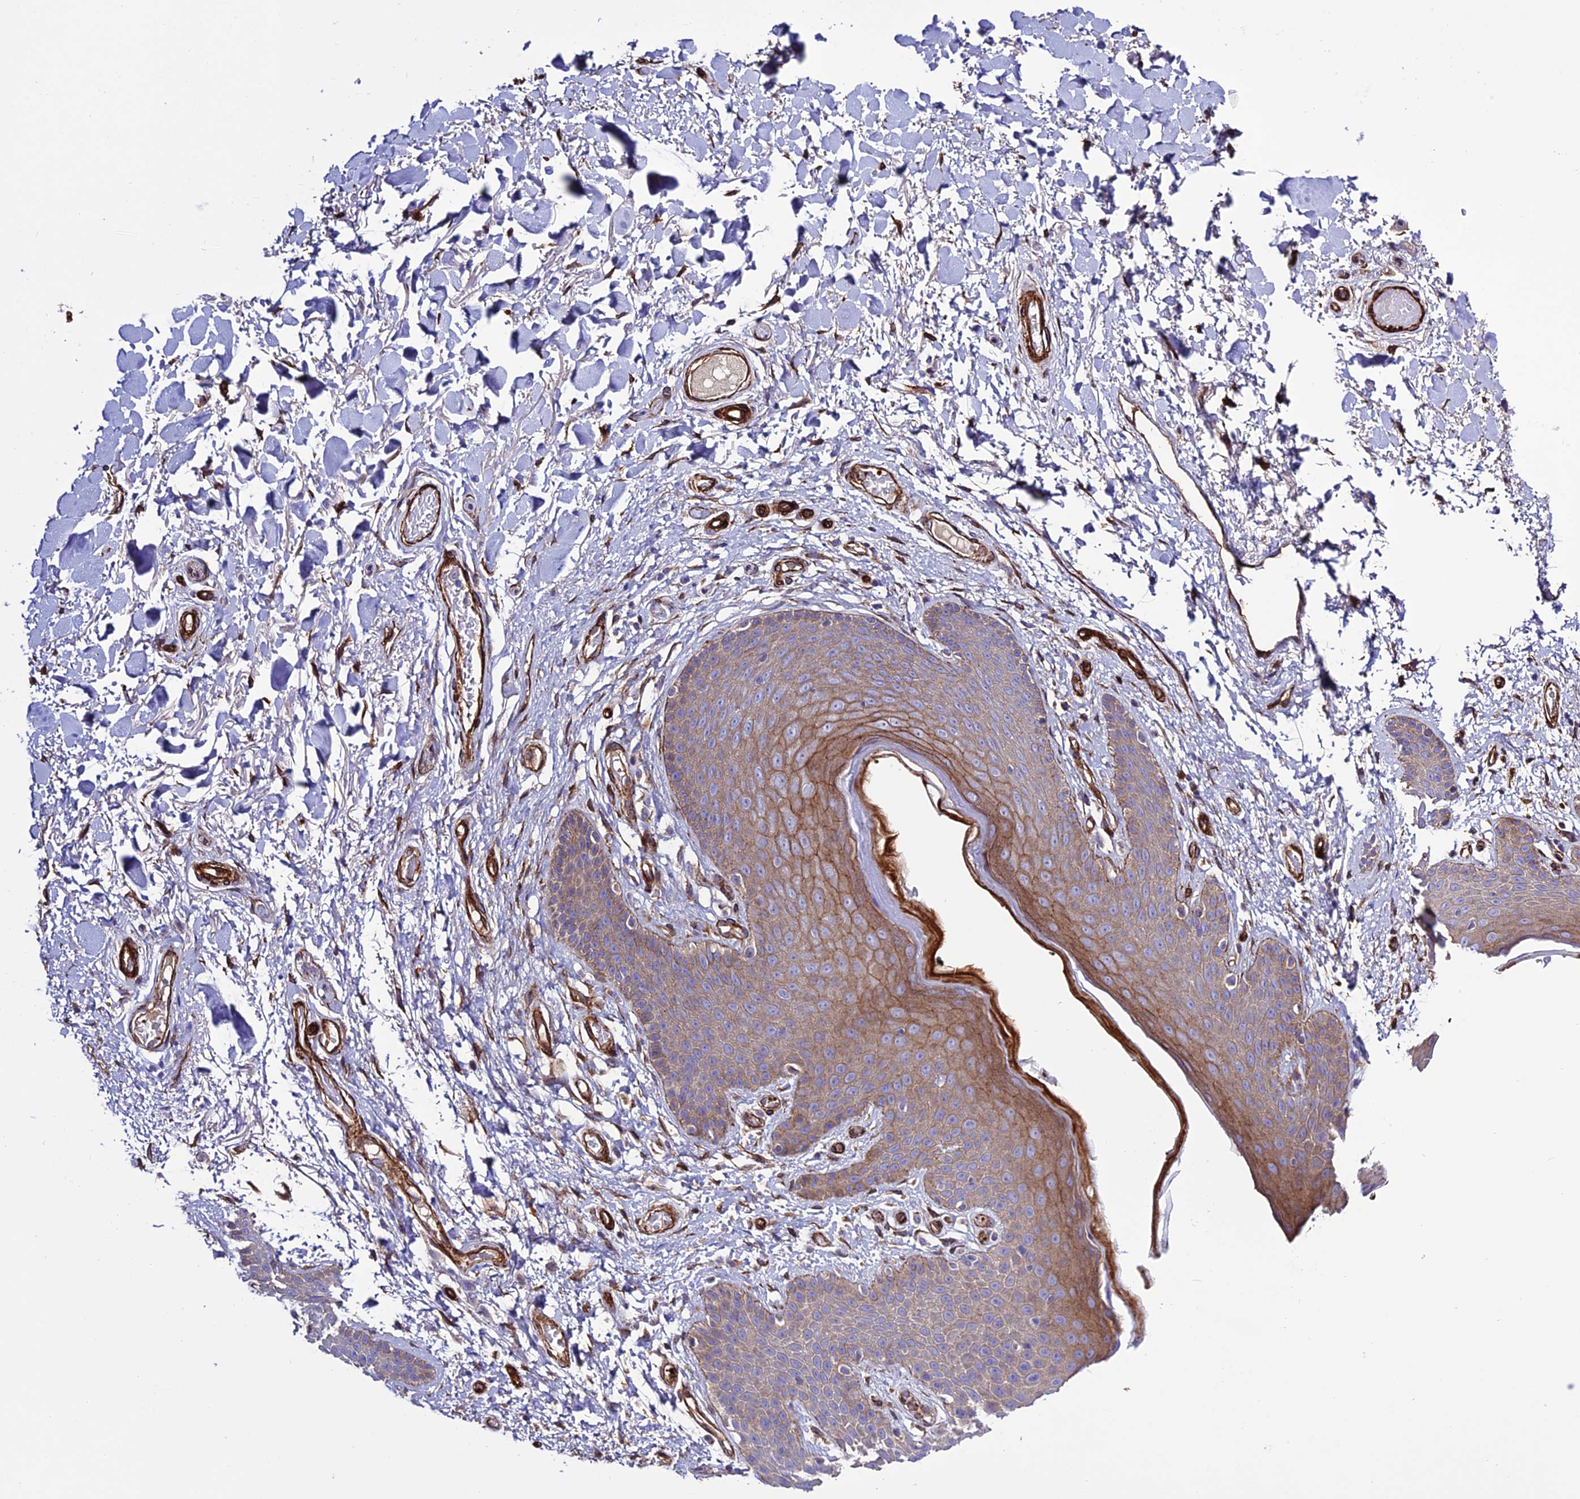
{"staining": {"intensity": "moderate", "quantity": "25%-75%", "location": "cytoplasmic/membranous"}, "tissue": "skin", "cell_type": "Epidermal cells", "image_type": "normal", "snomed": [{"axis": "morphology", "description": "Normal tissue, NOS"}, {"axis": "topography", "description": "Anal"}], "caption": "IHC (DAB (3,3'-diaminobenzidine)) staining of unremarkable human skin exhibits moderate cytoplasmic/membranous protein staining in approximately 25%-75% of epidermal cells.", "gene": "REX1BD", "patient": {"sex": "male", "age": 74}}